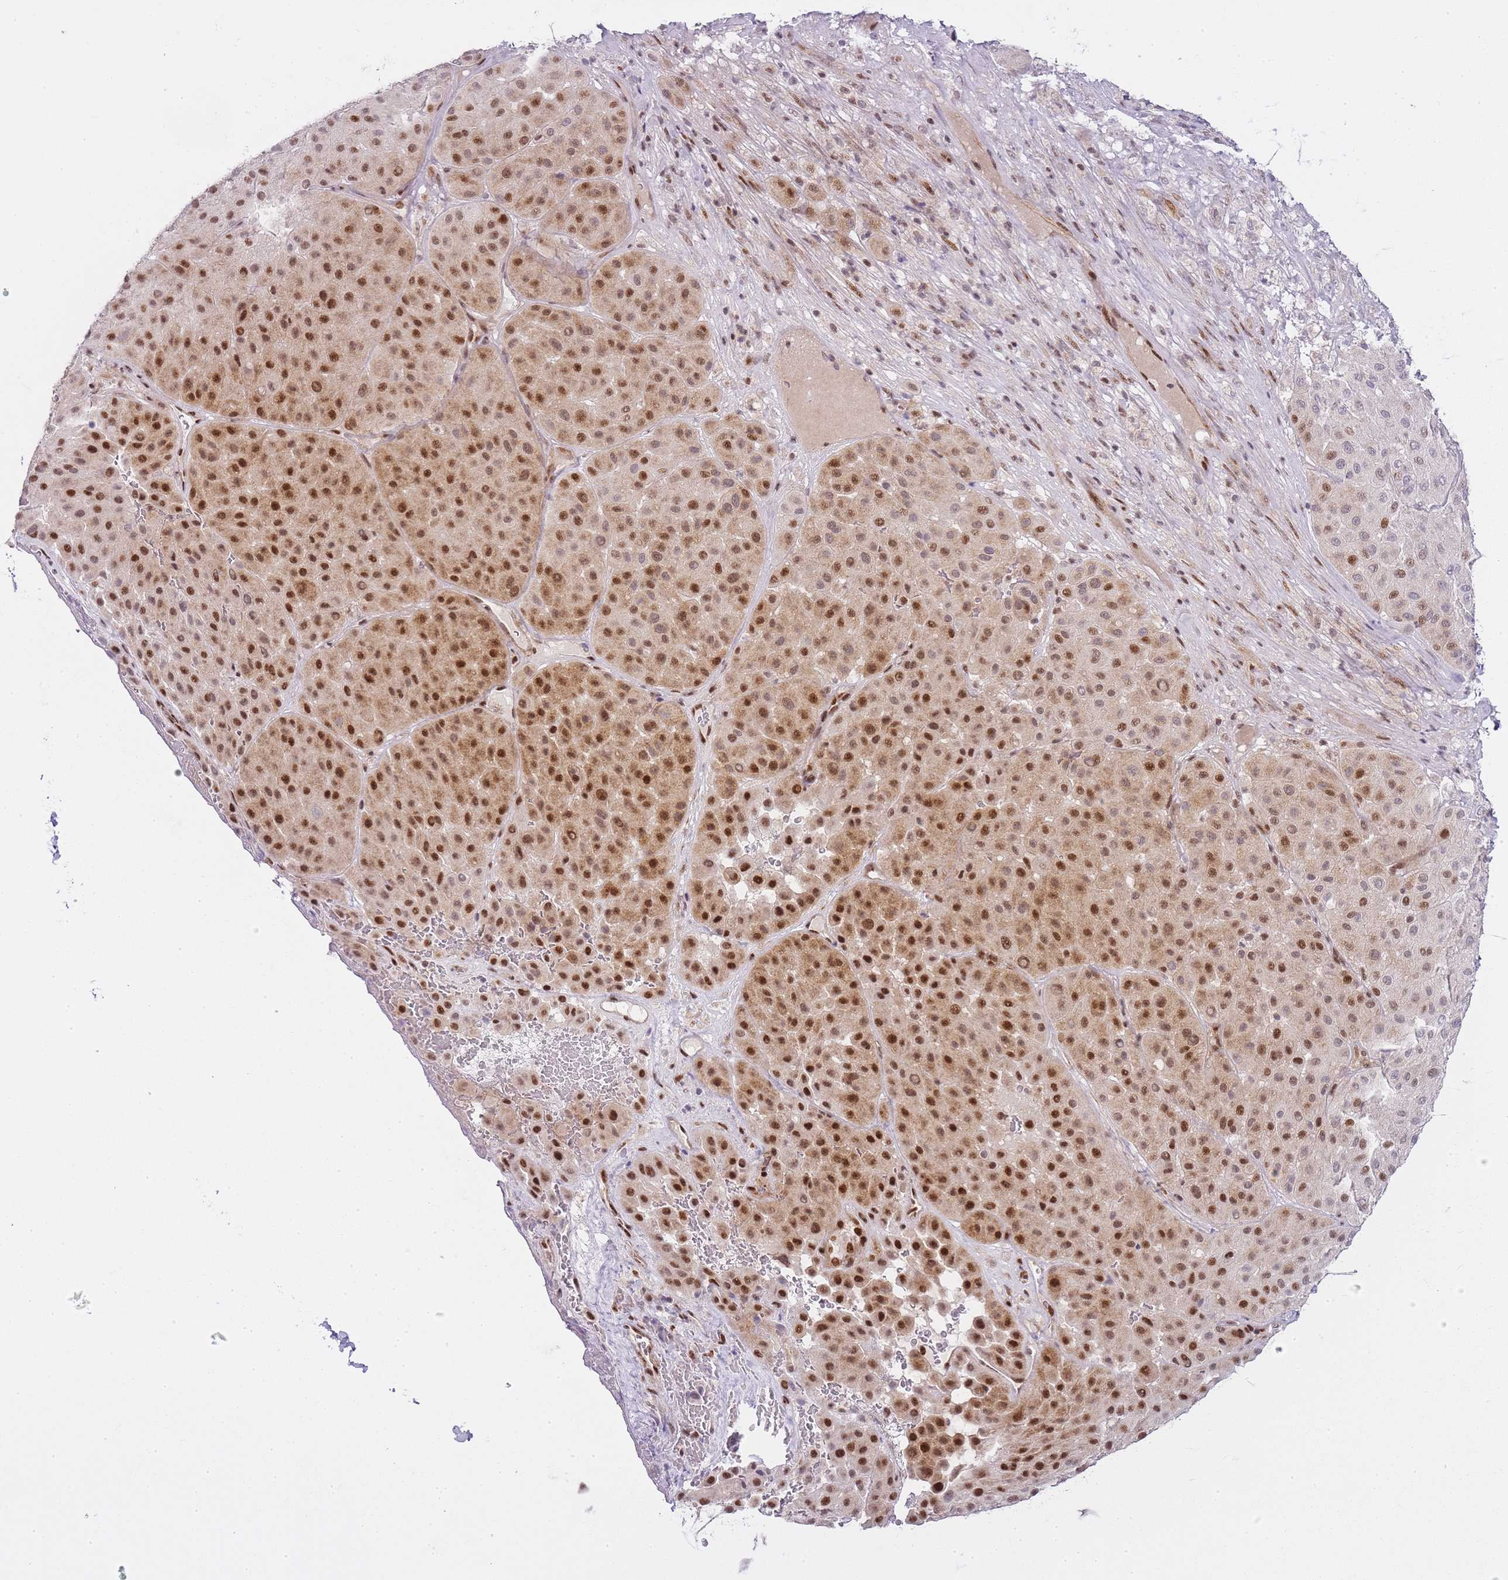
{"staining": {"intensity": "strong", "quantity": "25%-75%", "location": "cytoplasmic/membranous,nuclear"}, "tissue": "melanoma", "cell_type": "Tumor cells", "image_type": "cancer", "snomed": [{"axis": "morphology", "description": "Malignant melanoma, Metastatic site"}, {"axis": "topography", "description": "Smooth muscle"}], "caption": "Brown immunohistochemical staining in malignant melanoma (metastatic site) demonstrates strong cytoplasmic/membranous and nuclear positivity in about 25%-75% of tumor cells.", "gene": "OGG1", "patient": {"sex": "male", "age": 41}}